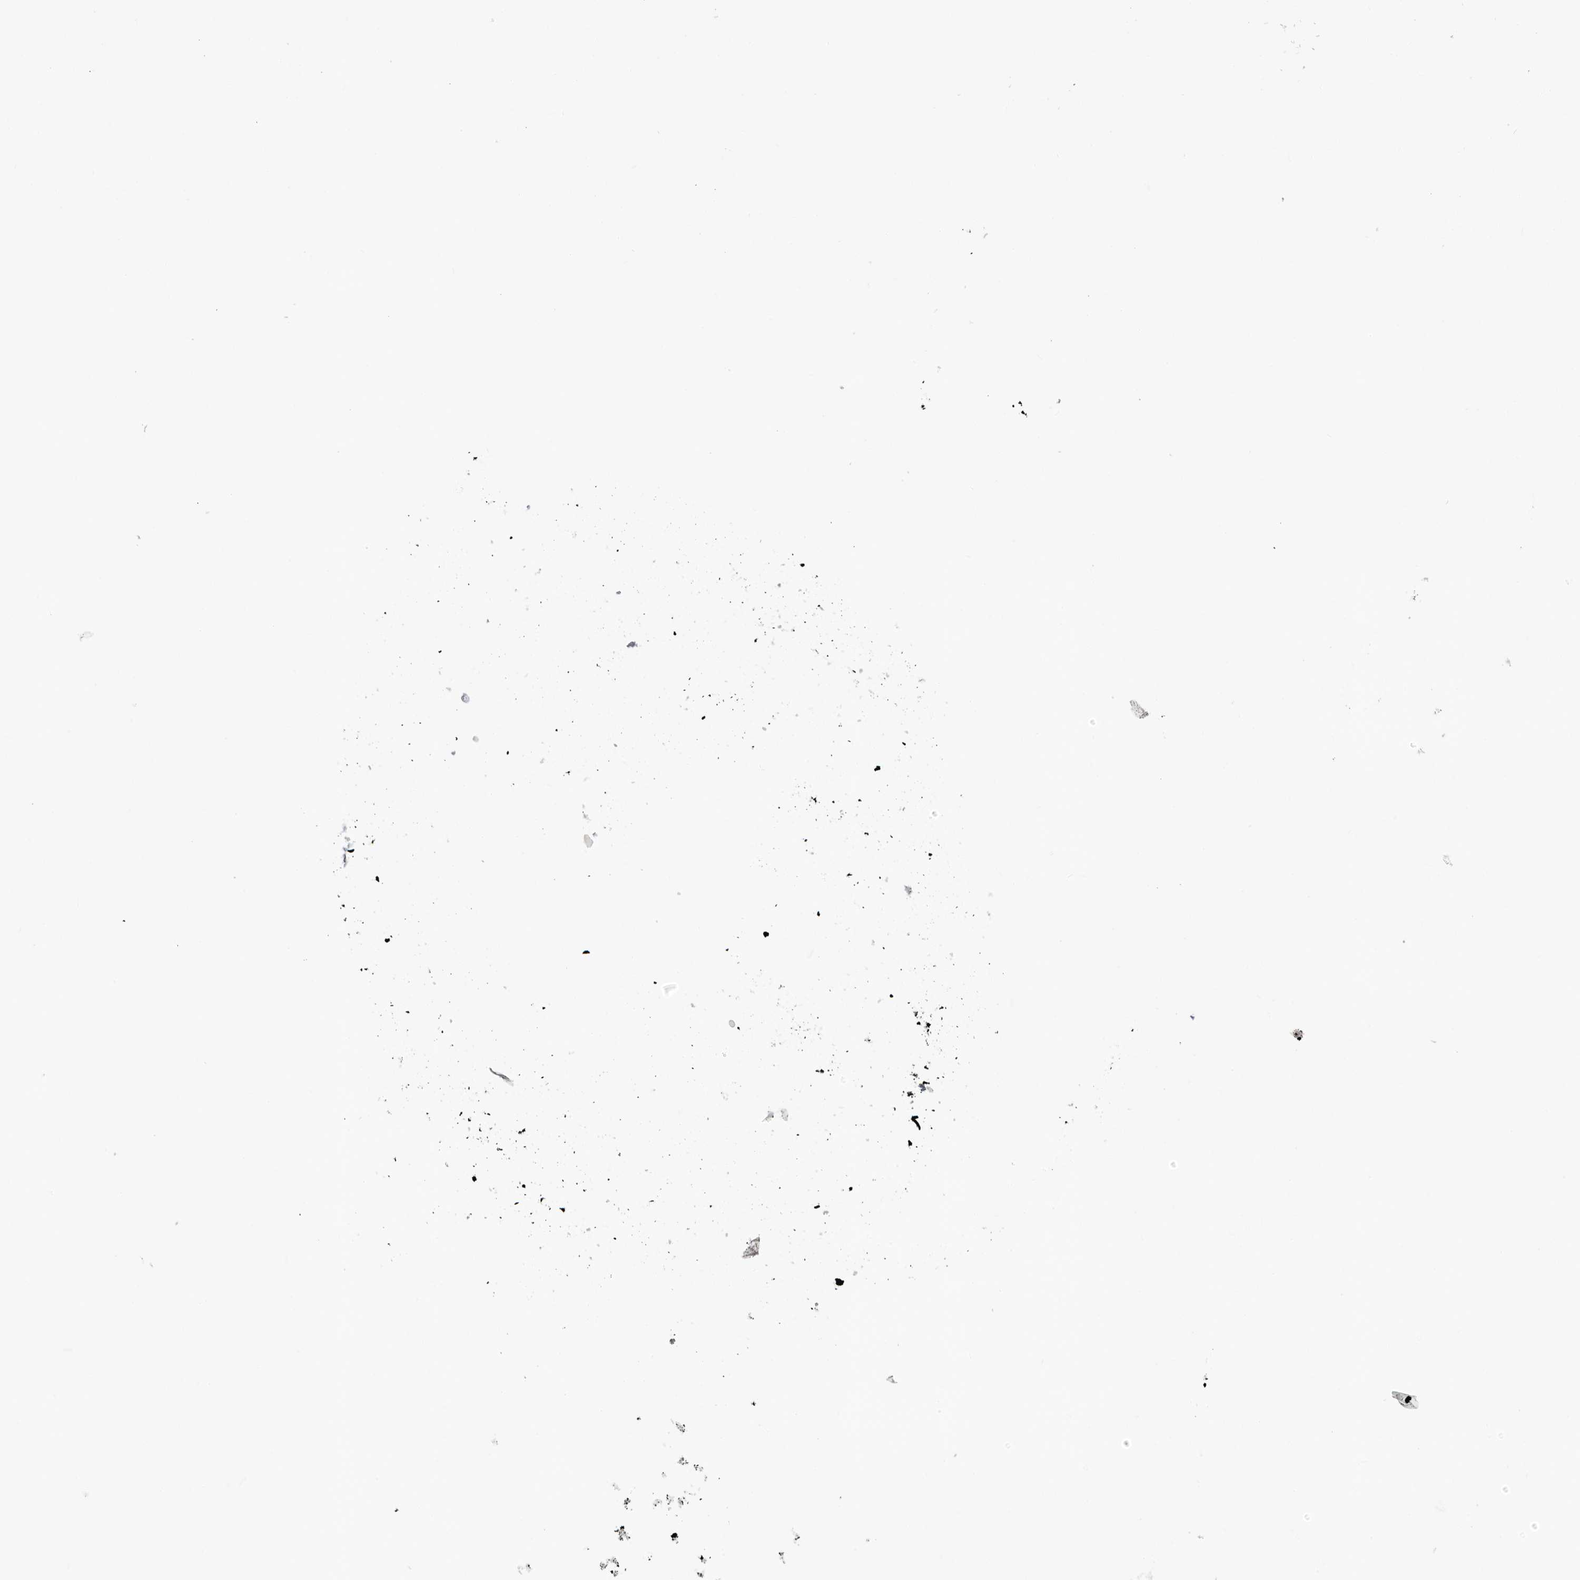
{"staining": {"intensity": "negative", "quantity": "none", "location": "none"}, "tissue": "stomach cancer", "cell_type": "Tumor cells", "image_type": "cancer", "snomed": [{"axis": "morphology", "description": "Normal tissue, NOS"}, {"axis": "morphology", "description": "Adenocarcinoma, NOS"}, {"axis": "topography", "description": "Stomach"}], "caption": "DAB (3,3'-diaminobenzidine) immunohistochemical staining of human stomach cancer shows no significant positivity in tumor cells. (DAB (3,3'-diaminobenzidine) immunohistochemistry (IHC) visualized using brightfield microscopy, high magnification).", "gene": "TSEN2", "patient": {"sex": "male", "age": 82}}